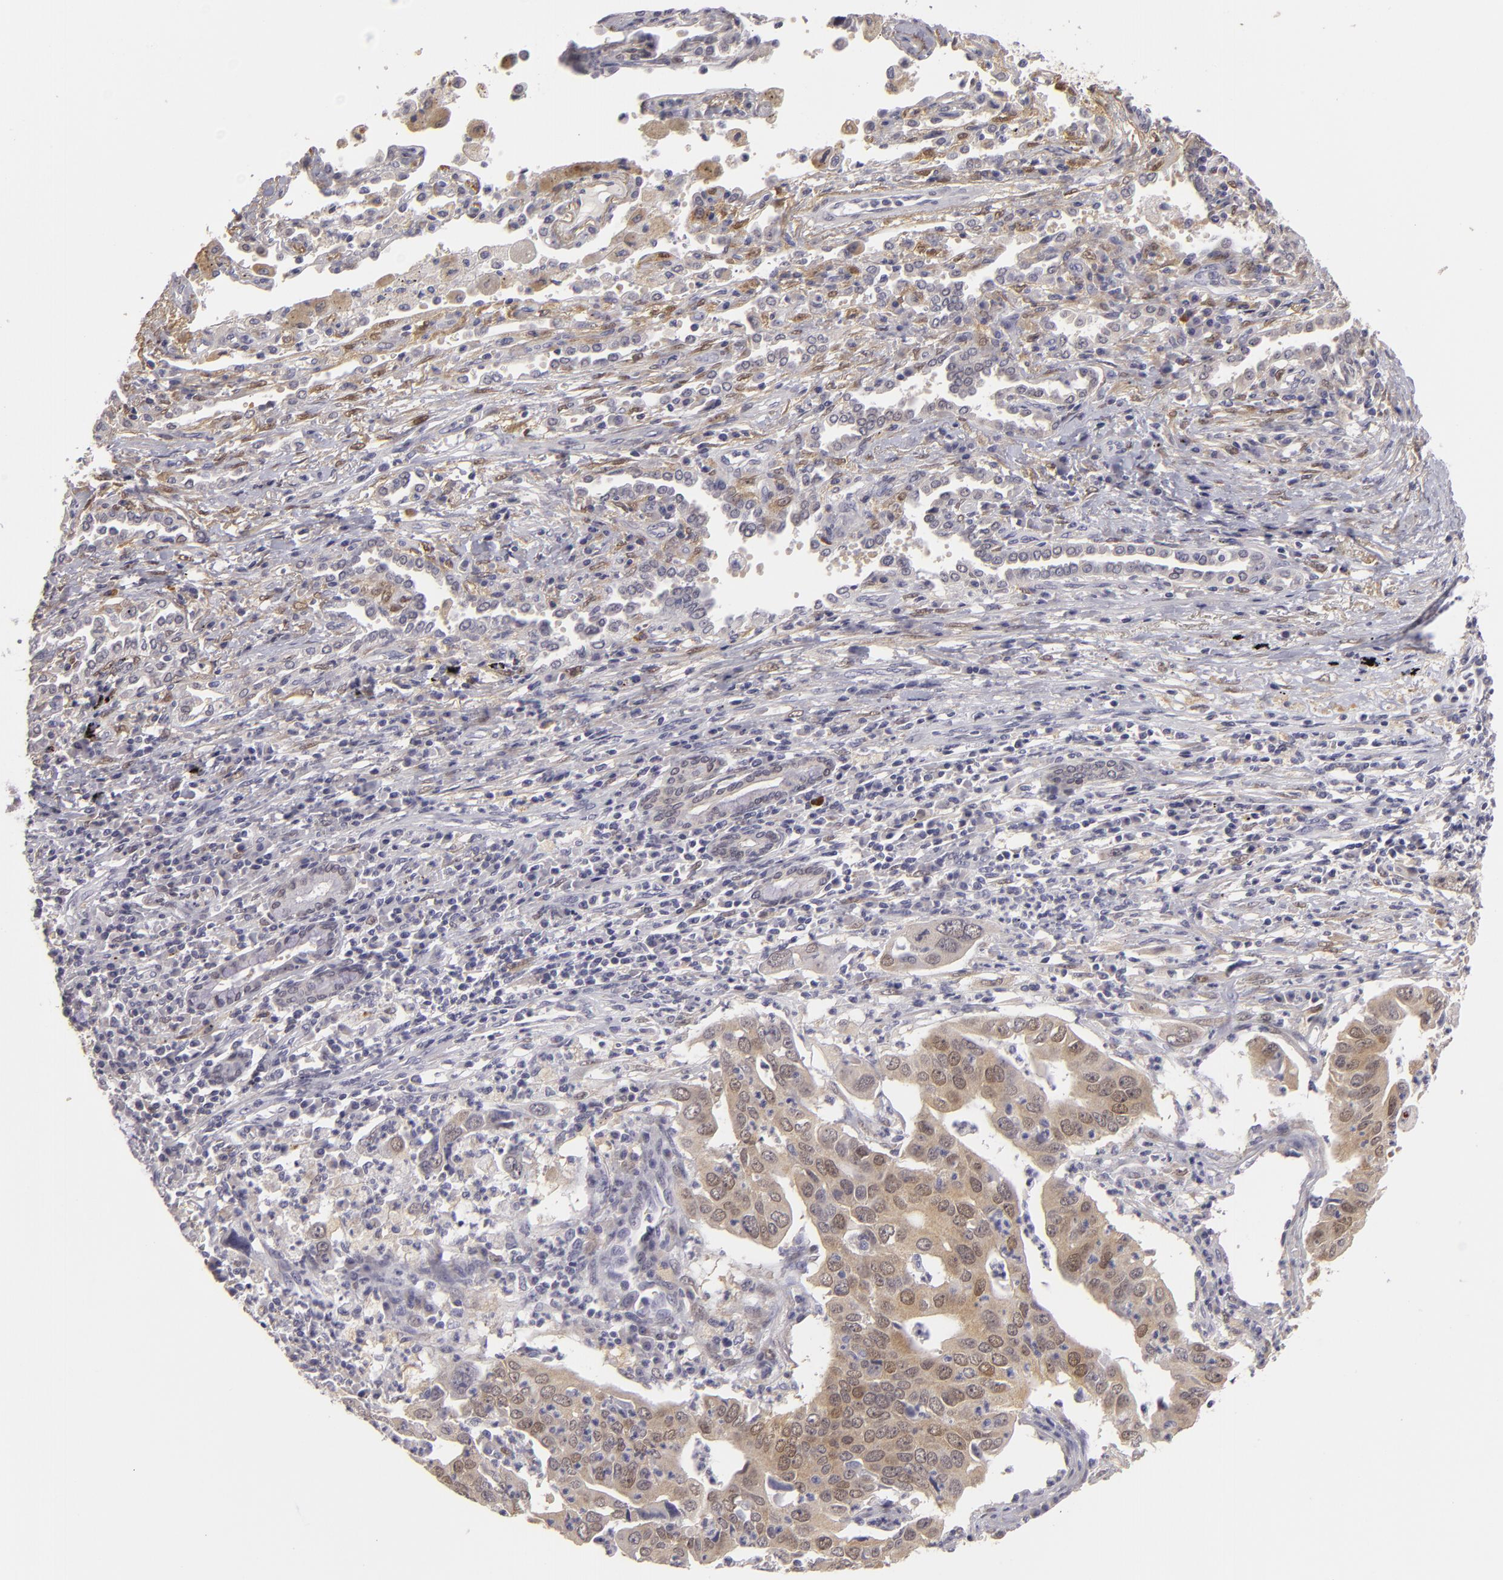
{"staining": {"intensity": "weak", "quantity": ">75%", "location": "cytoplasmic/membranous,nuclear"}, "tissue": "lung cancer", "cell_type": "Tumor cells", "image_type": "cancer", "snomed": [{"axis": "morphology", "description": "Adenocarcinoma, NOS"}, {"axis": "topography", "description": "Lung"}], "caption": "The histopathology image exhibits staining of lung cancer, revealing weak cytoplasmic/membranous and nuclear protein staining (brown color) within tumor cells.", "gene": "EFS", "patient": {"sex": "male", "age": 48}}